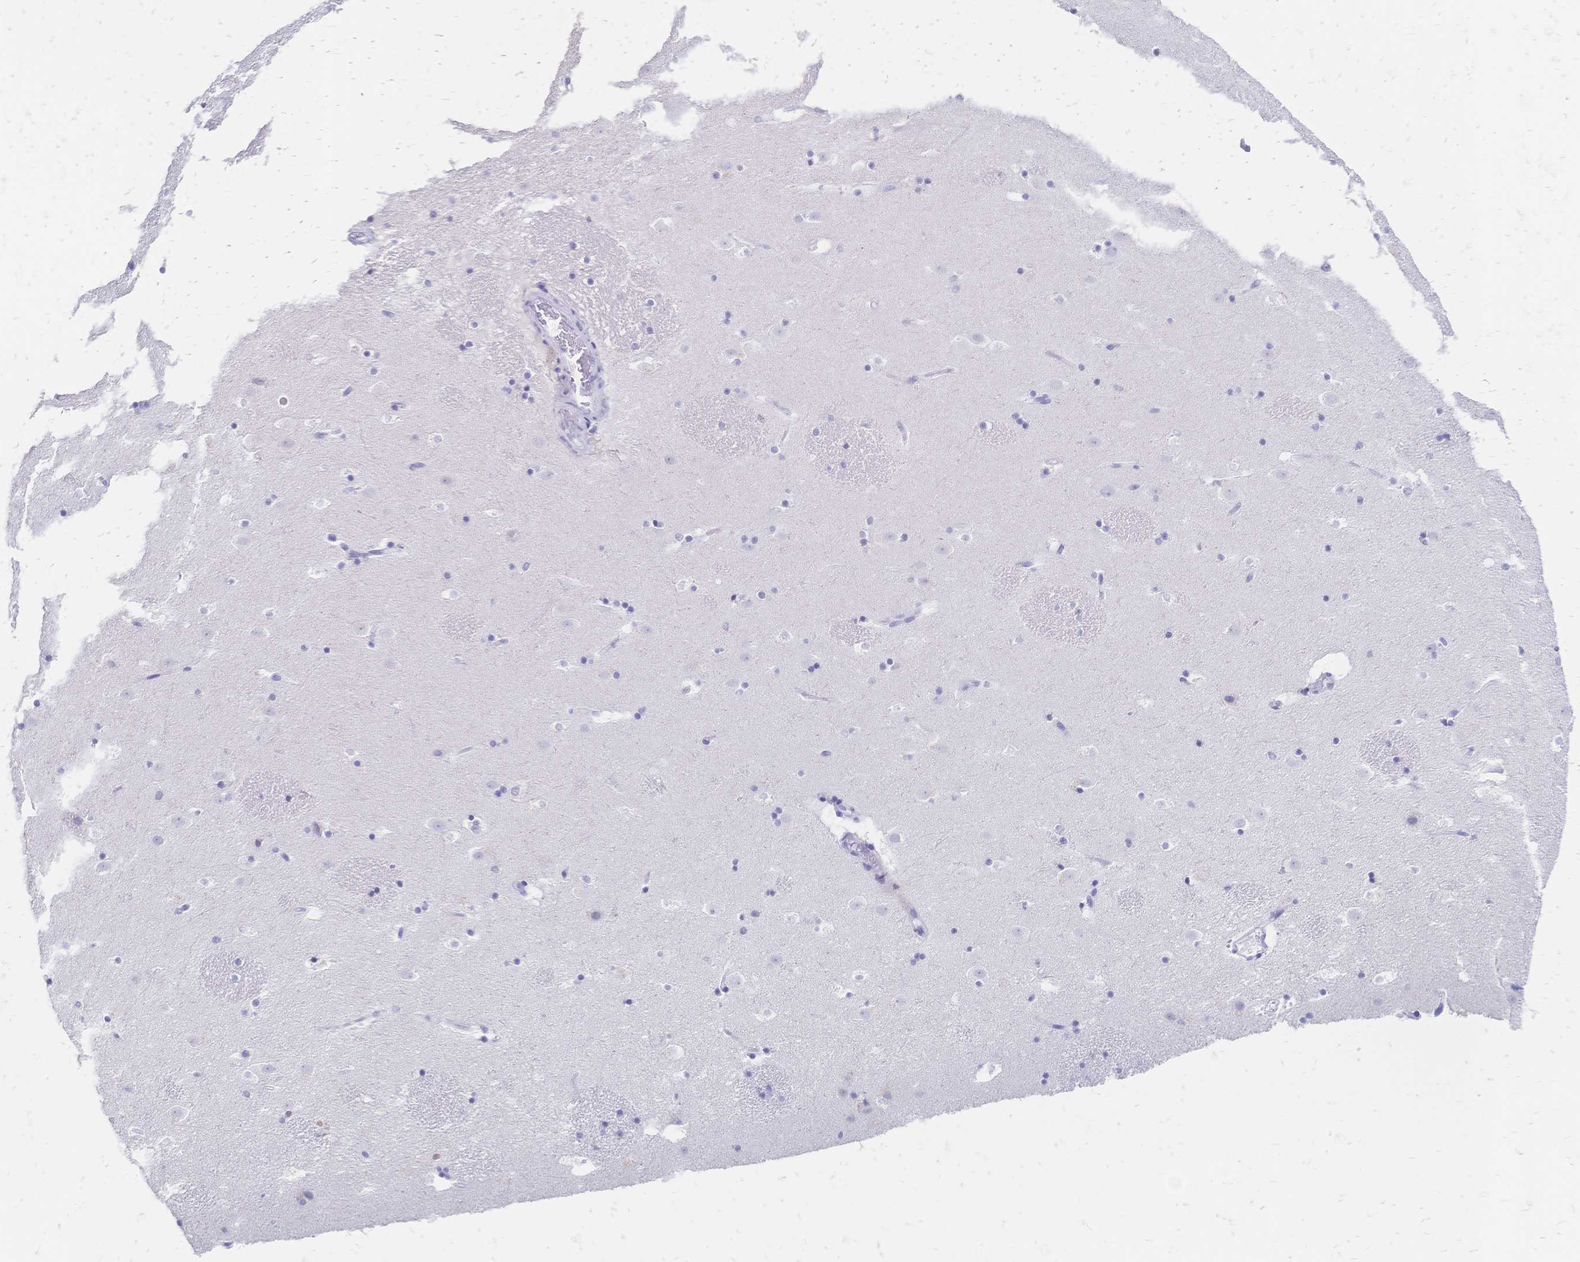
{"staining": {"intensity": "negative", "quantity": "none", "location": "none"}, "tissue": "caudate", "cell_type": "Glial cells", "image_type": "normal", "snomed": [{"axis": "morphology", "description": "Normal tissue, NOS"}, {"axis": "topography", "description": "Lateral ventricle wall"}], "caption": "IHC photomicrograph of benign caudate: caudate stained with DAB demonstrates no significant protein expression in glial cells.", "gene": "PSORS1C2", "patient": {"sex": "male", "age": 37}}